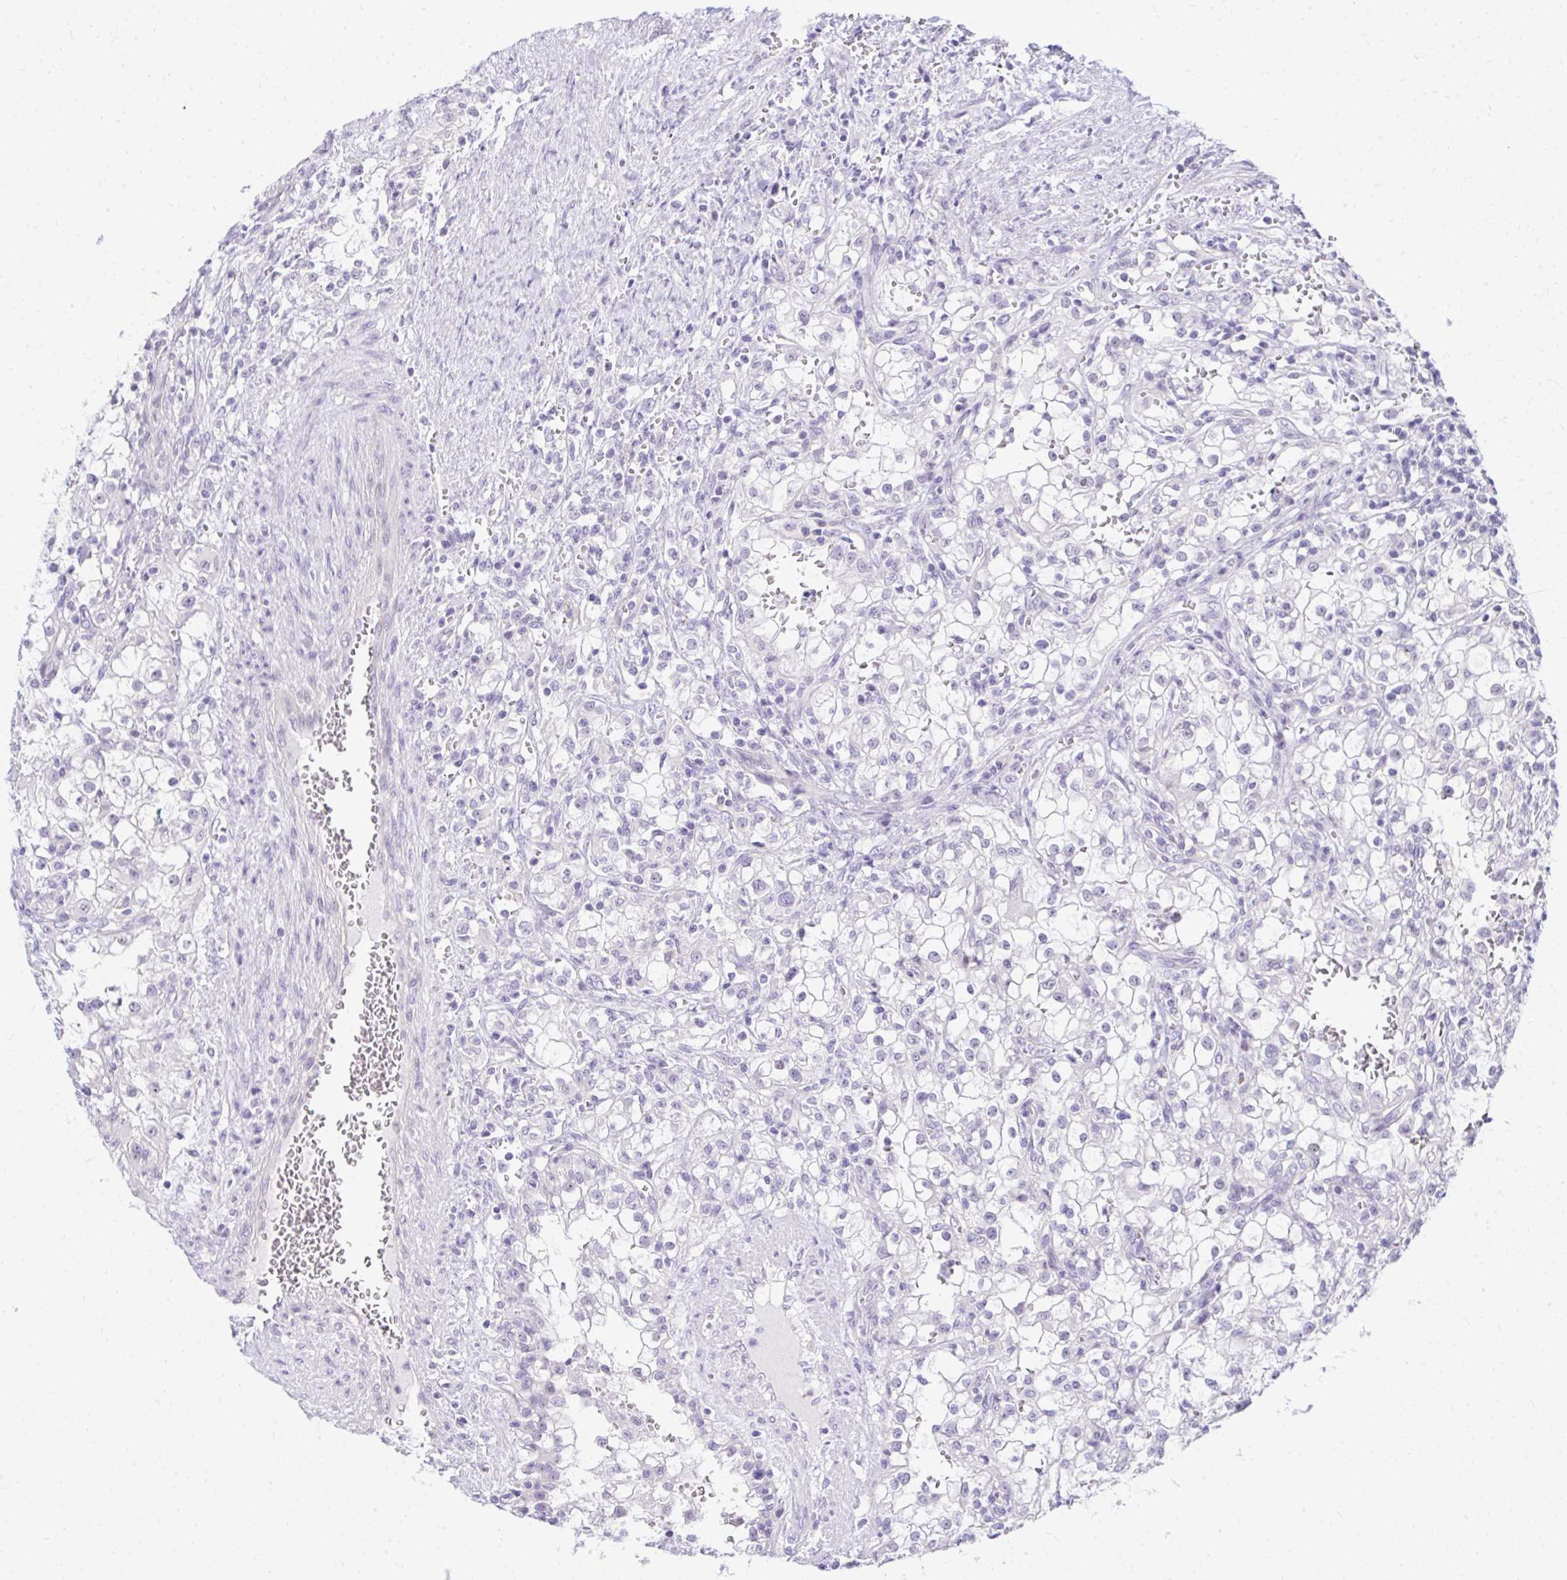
{"staining": {"intensity": "negative", "quantity": "none", "location": "none"}, "tissue": "renal cancer", "cell_type": "Tumor cells", "image_type": "cancer", "snomed": [{"axis": "morphology", "description": "Adenocarcinoma, NOS"}, {"axis": "topography", "description": "Kidney"}], "caption": "The micrograph reveals no significant positivity in tumor cells of renal adenocarcinoma. (Immunohistochemistry (ihc), brightfield microscopy, high magnification).", "gene": "EID3", "patient": {"sex": "female", "age": 74}}